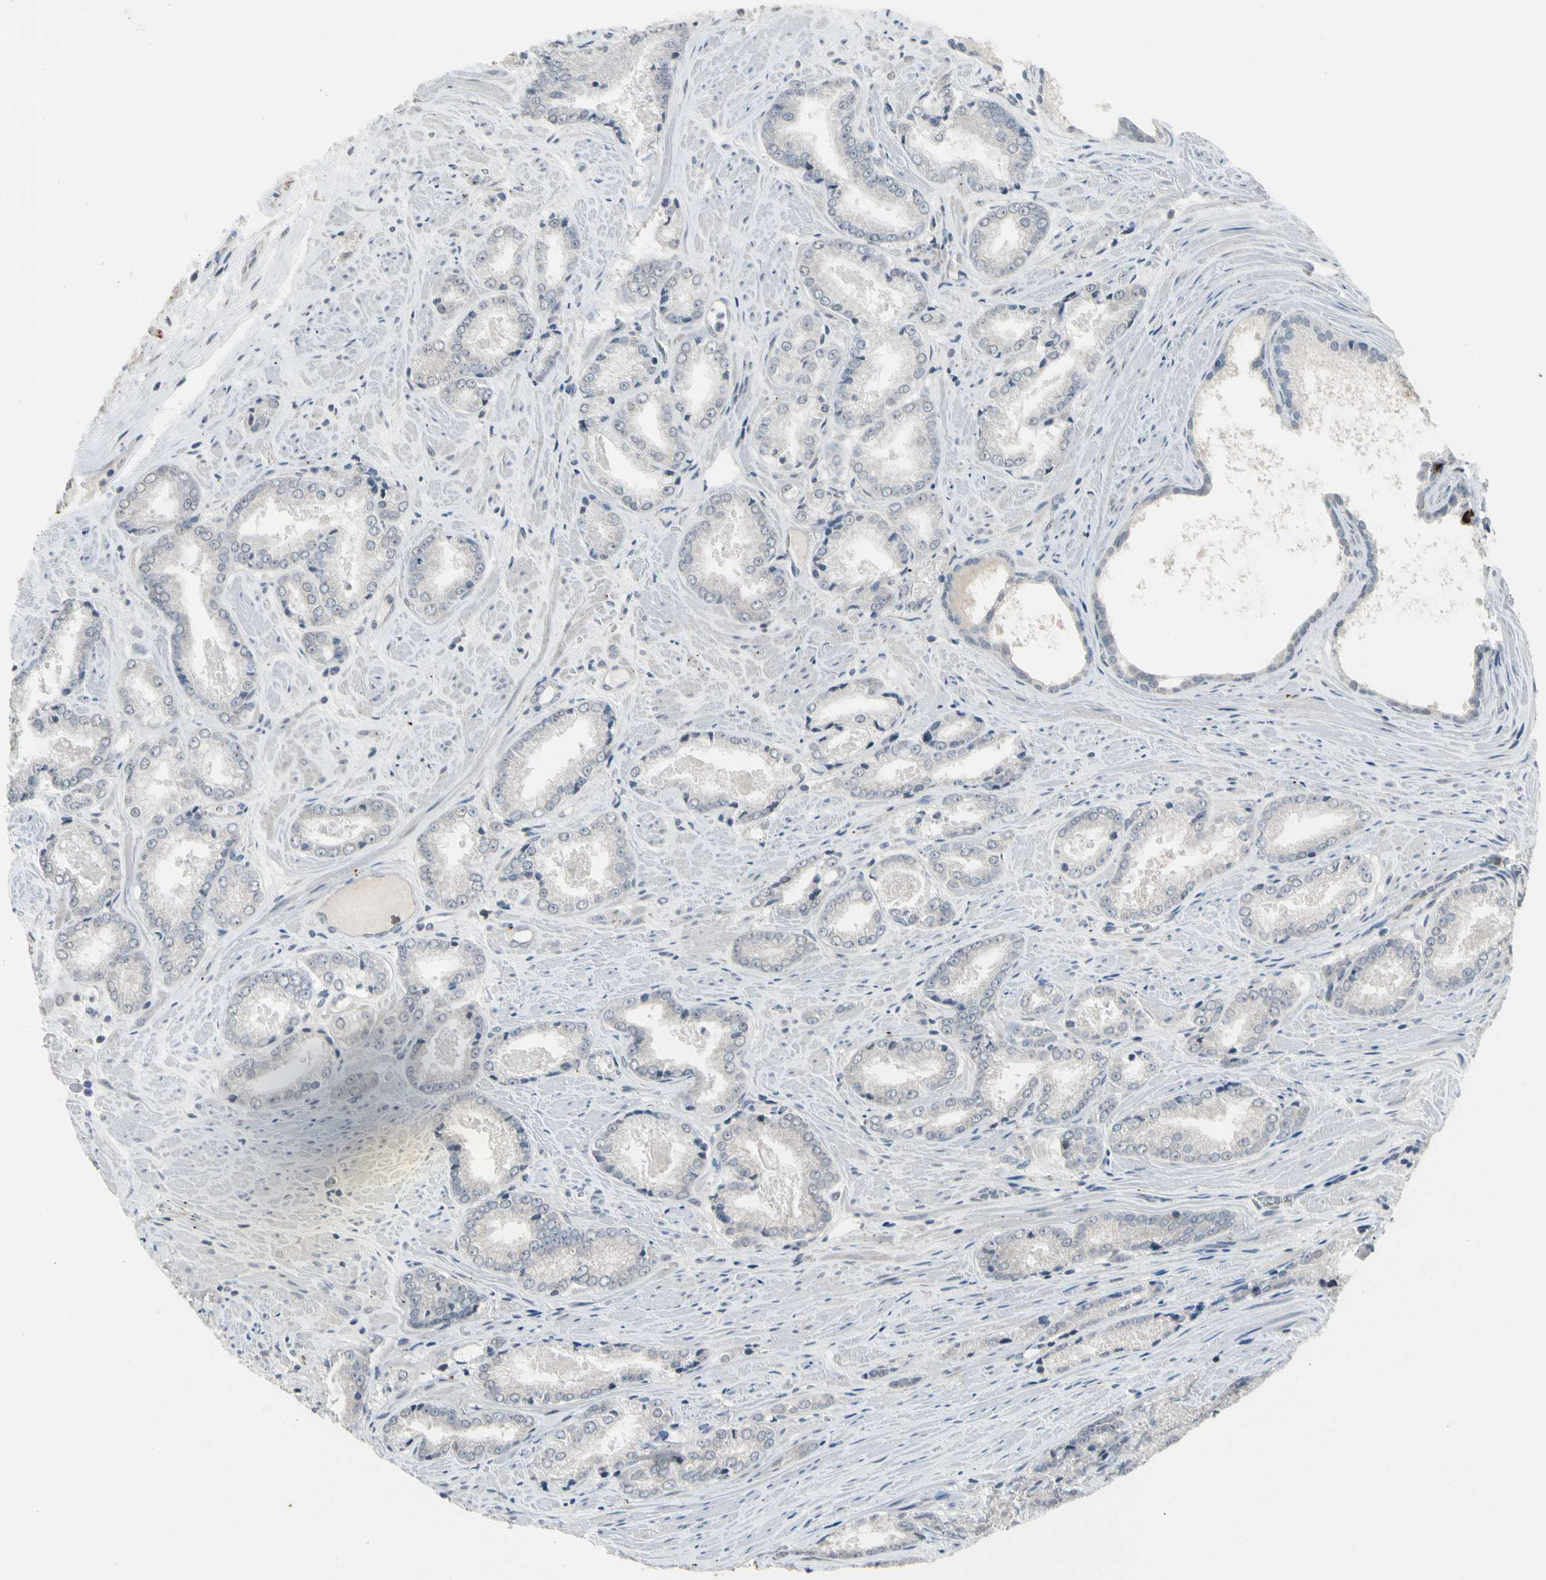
{"staining": {"intensity": "negative", "quantity": "none", "location": "none"}, "tissue": "prostate cancer", "cell_type": "Tumor cells", "image_type": "cancer", "snomed": [{"axis": "morphology", "description": "Adenocarcinoma, Low grade"}, {"axis": "topography", "description": "Prostate"}], "caption": "Prostate cancer (adenocarcinoma (low-grade)) stained for a protein using immunohistochemistry (IHC) demonstrates no staining tumor cells.", "gene": "SV2A", "patient": {"sex": "male", "age": 64}}